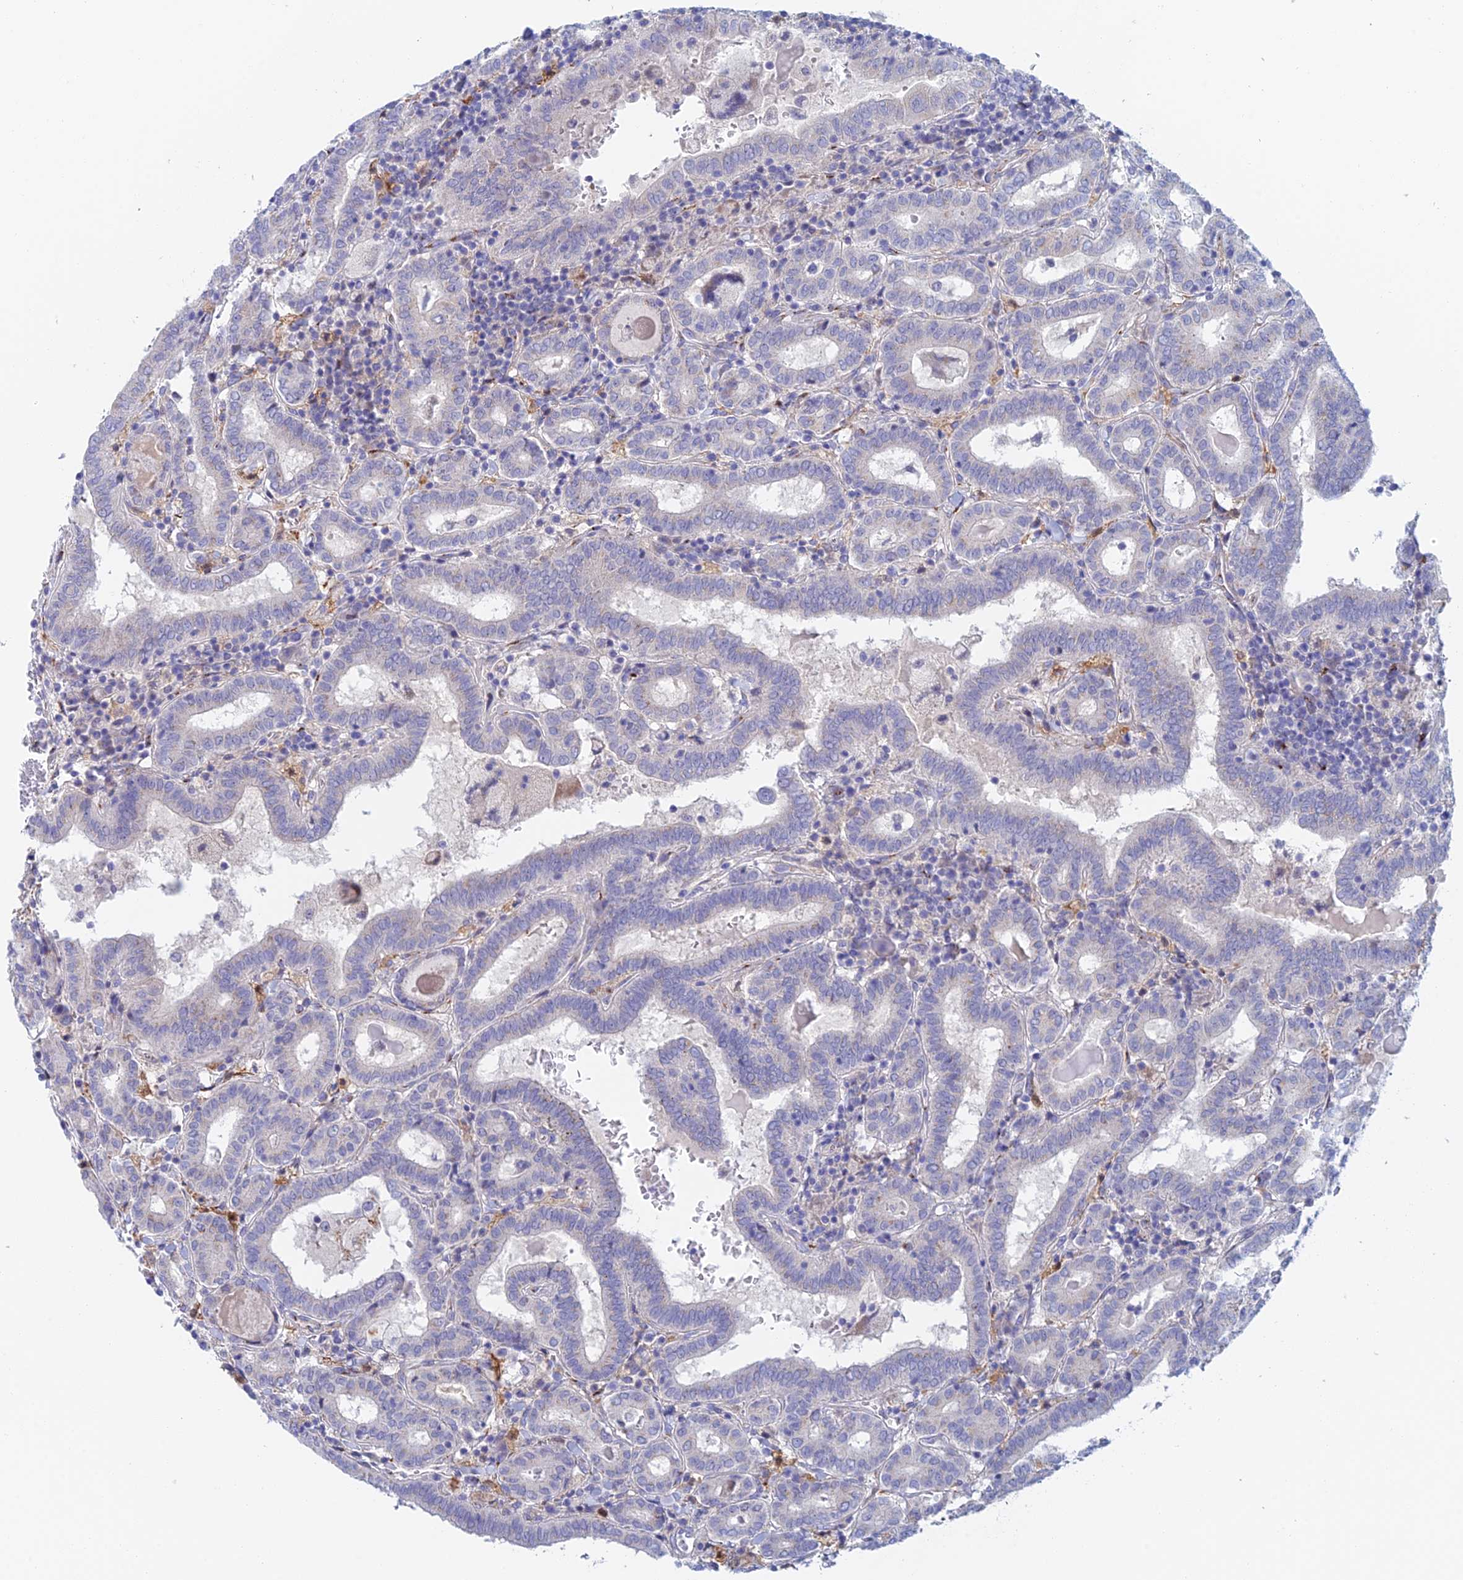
{"staining": {"intensity": "negative", "quantity": "none", "location": "none"}, "tissue": "thyroid cancer", "cell_type": "Tumor cells", "image_type": "cancer", "snomed": [{"axis": "morphology", "description": "Papillary adenocarcinoma, NOS"}, {"axis": "topography", "description": "Thyroid gland"}], "caption": "A micrograph of thyroid cancer (papillary adenocarcinoma) stained for a protein displays no brown staining in tumor cells. The staining is performed using DAB brown chromogen with nuclei counter-stained in using hematoxylin.", "gene": "SLC24A3", "patient": {"sex": "female", "age": 72}}